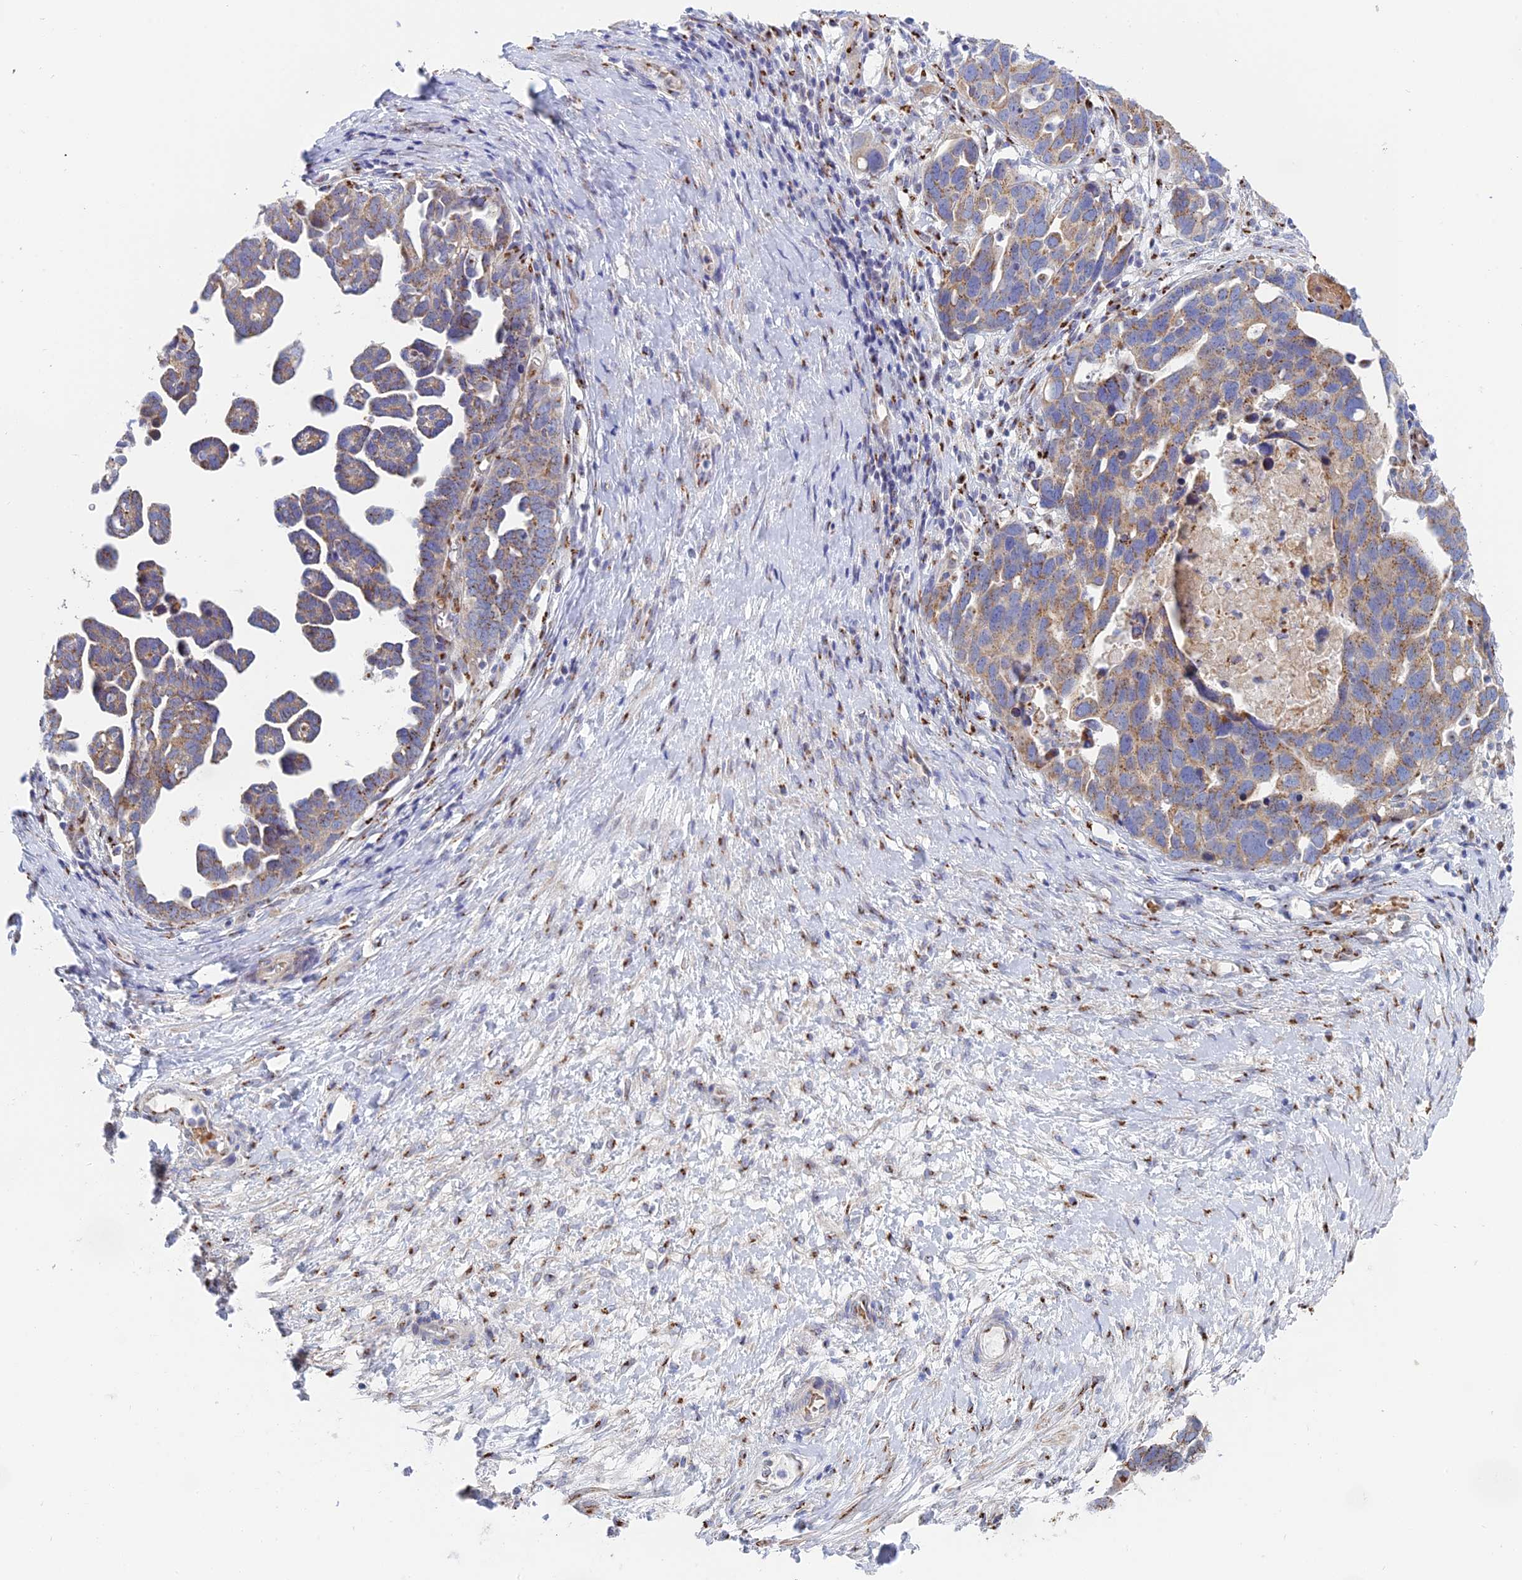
{"staining": {"intensity": "moderate", "quantity": "25%-75%", "location": "cytoplasmic/membranous"}, "tissue": "ovarian cancer", "cell_type": "Tumor cells", "image_type": "cancer", "snomed": [{"axis": "morphology", "description": "Cystadenocarcinoma, serous, NOS"}, {"axis": "topography", "description": "Ovary"}], "caption": "Protein analysis of ovarian cancer tissue demonstrates moderate cytoplasmic/membranous staining in about 25%-75% of tumor cells. The protein of interest is stained brown, and the nuclei are stained in blue (DAB (3,3'-diaminobenzidine) IHC with brightfield microscopy, high magnification).", "gene": "HS2ST1", "patient": {"sex": "female", "age": 54}}